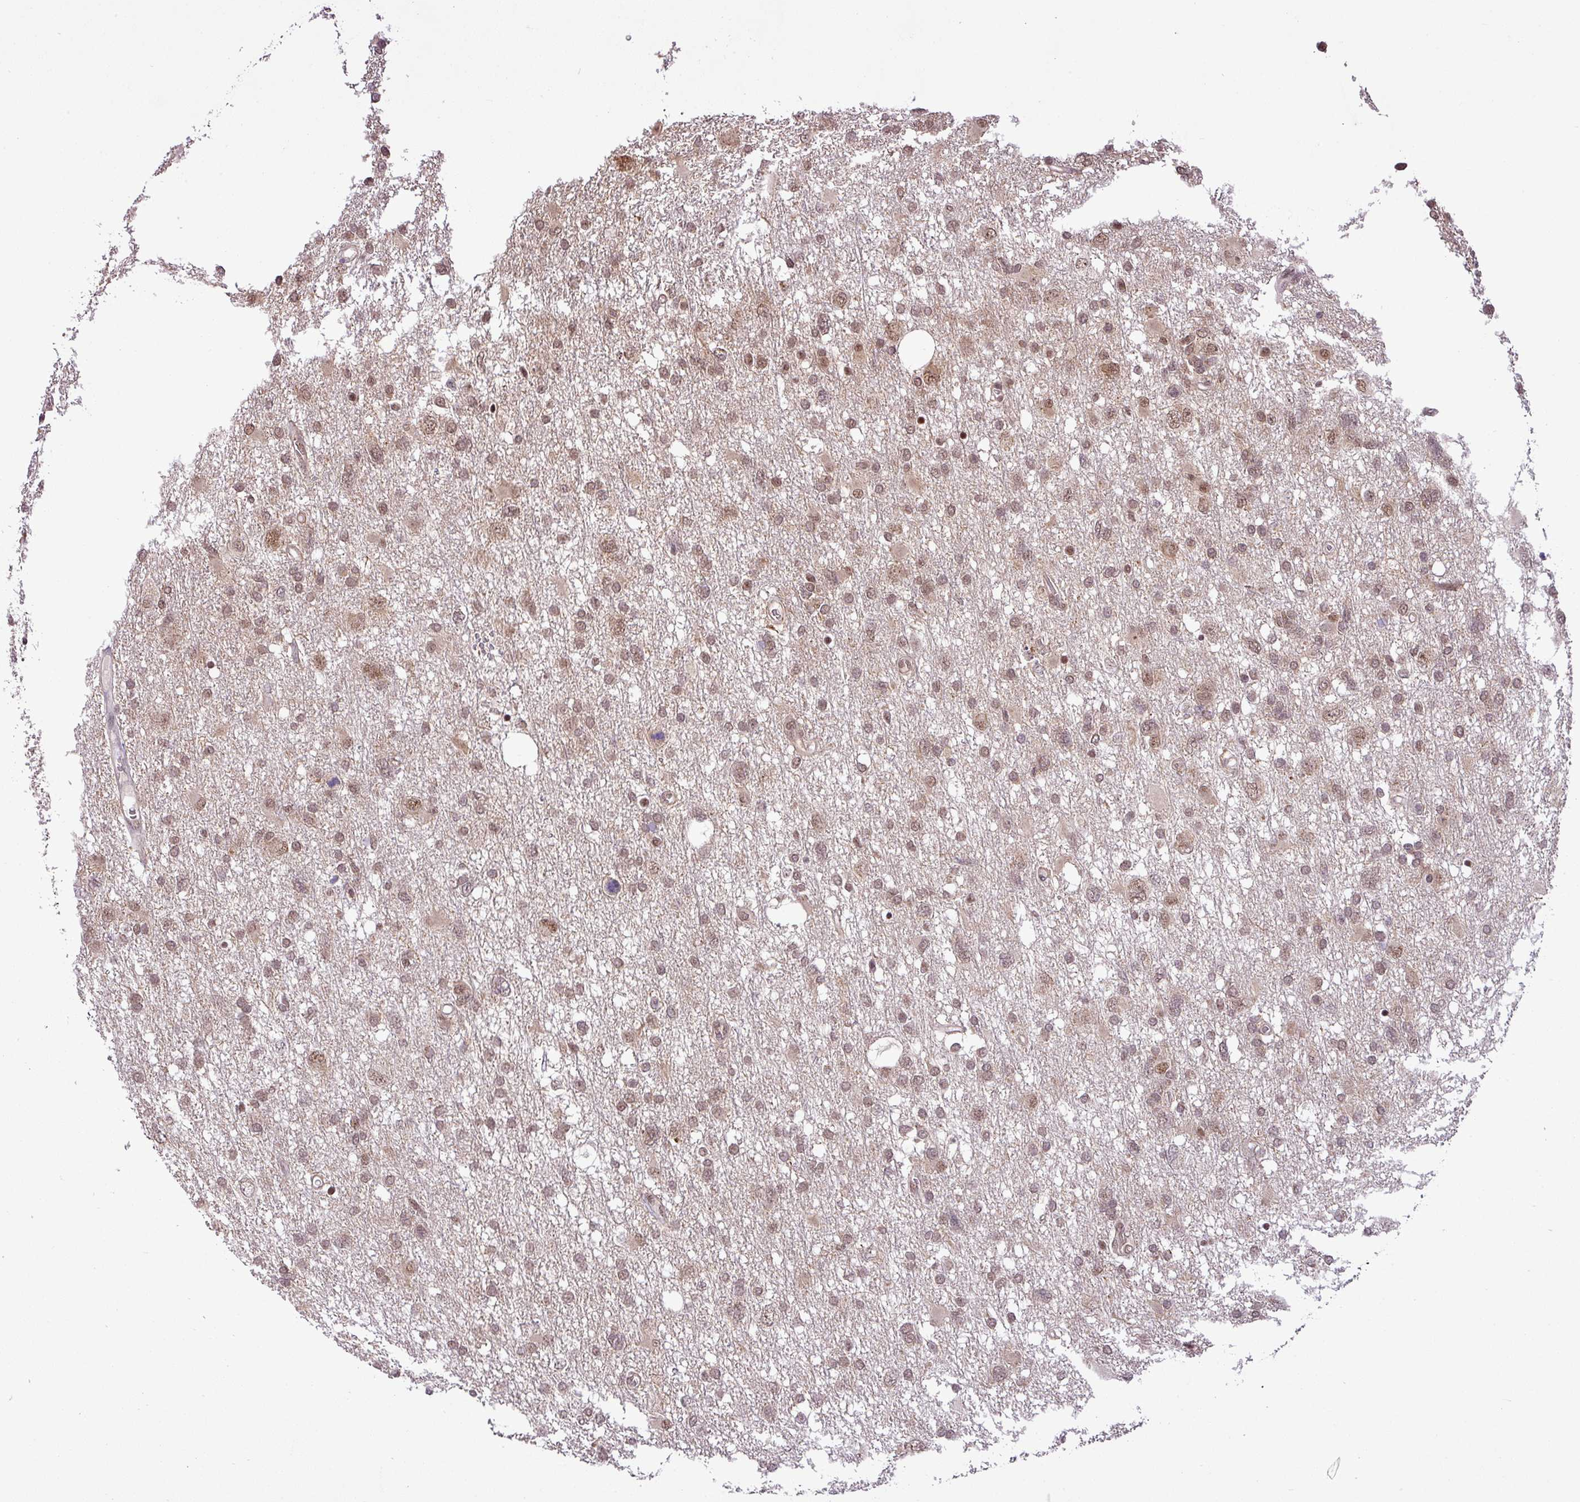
{"staining": {"intensity": "moderate", "quantity": ">75%", "location": "cytoplasmic/membranous,nuclear"}, "tissue": "glioma", "cell_type": "Tumor cells", "image_type": "cancer", "snomed": [{"axis": "morphology", "description": "Glioma, malignant, High grade"}, {"axis": "topography", "description": "Brain"}], "caption": "This is a histology image of IHC staining of glioma, which shows moderate staining in the cytoplasmic/membranous and nuclear of tumor cells.", "gene": "MFHAS1", "patient": {"sex": "male", "age": 61}}